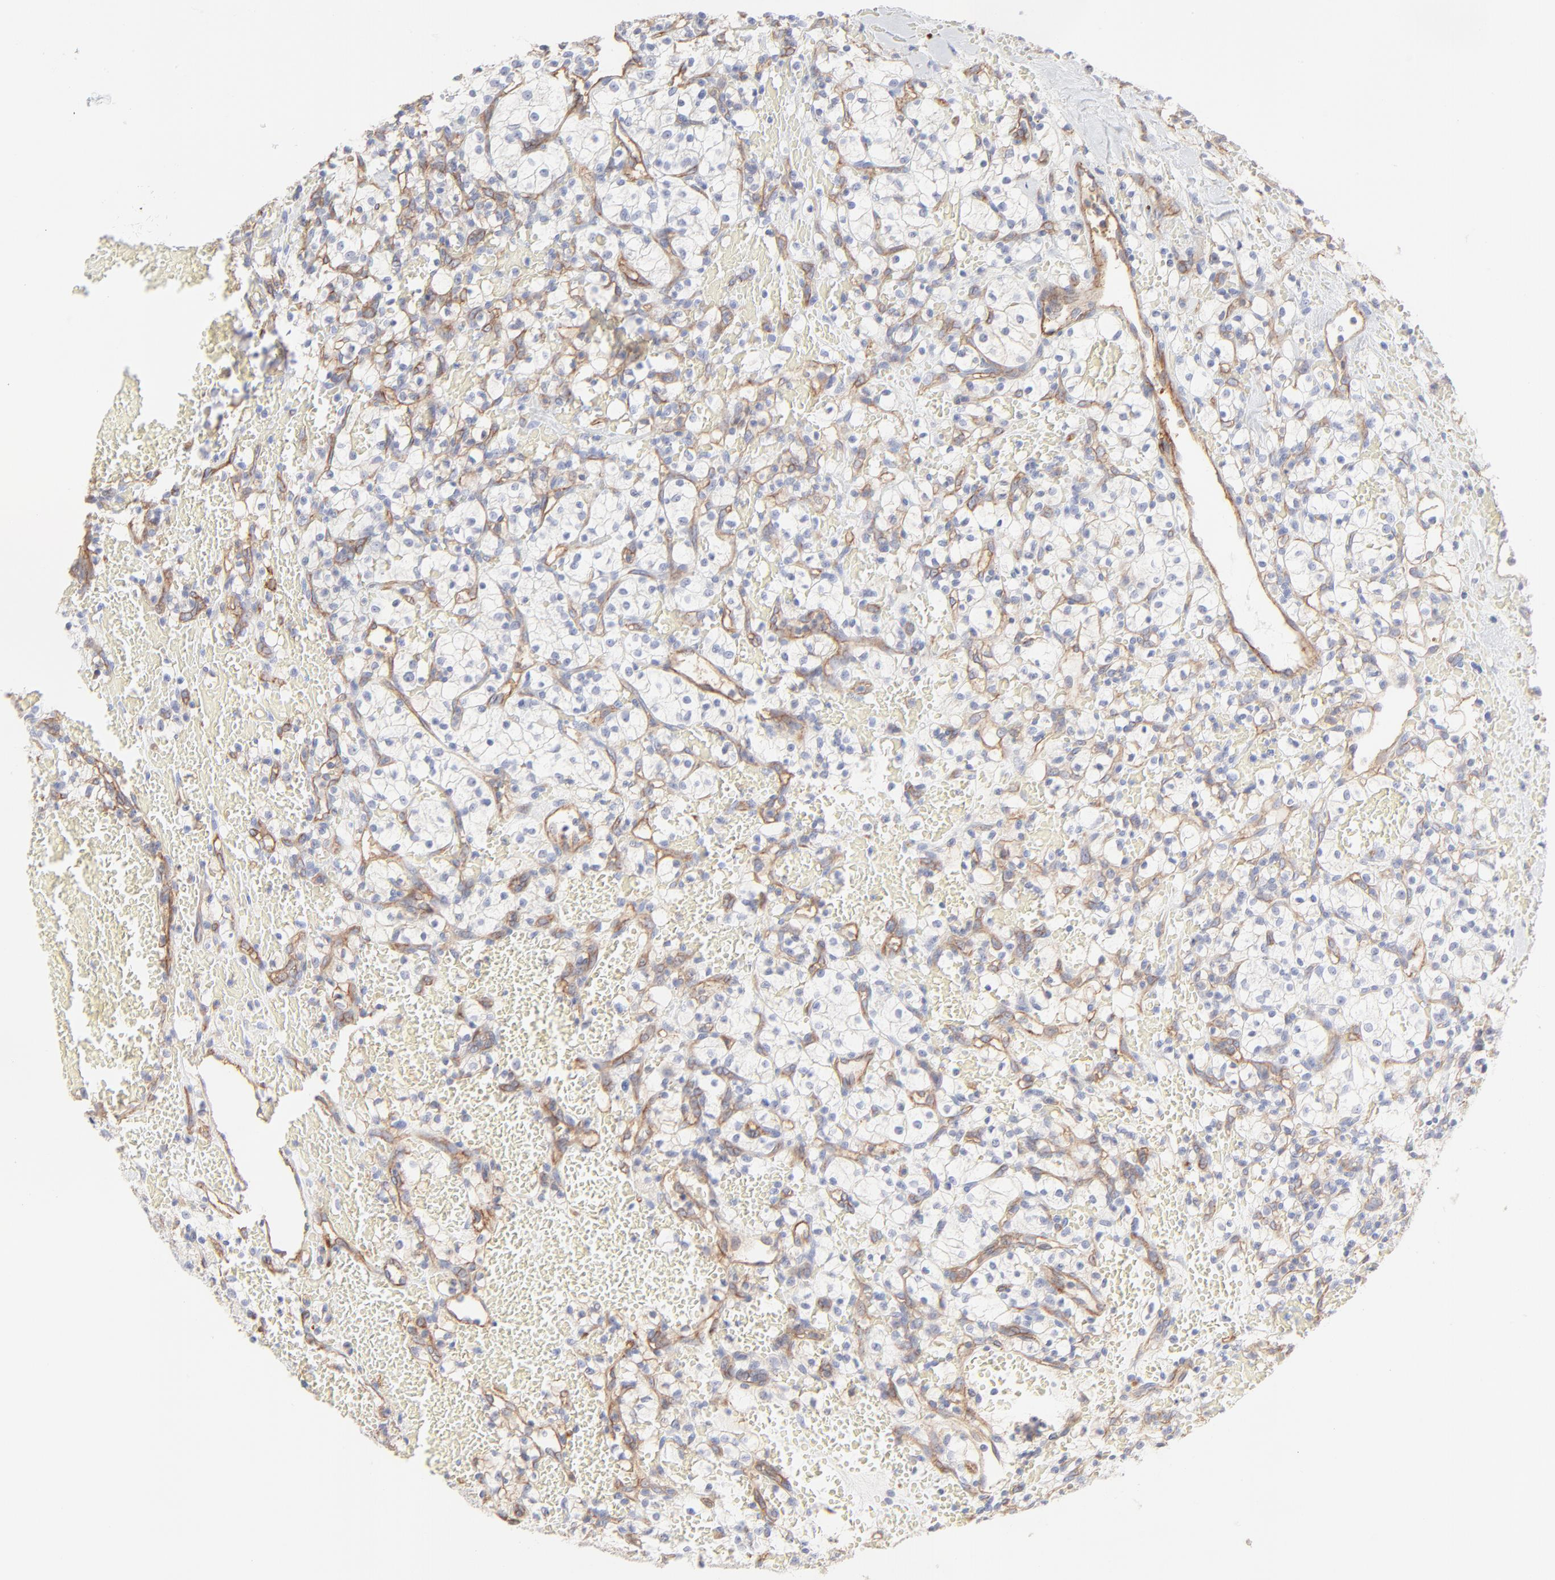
{"staining": {"intensity": "negative", "quantity": "none", "location": "none"}, "tissue": "renal cancer", "cell_type": "Tumor cells", "image_type": "cancer", "snomed": [{"axis": "morphology", "description": "Adenocarcinoma, NOS"}, {"axis": "topography", "description": "Kidney"}], "caption": "The IHC histopathology image has no significant expression in tumor cells of renal adenocarcinoma tissue. (DAB (3,3'-diaminobenzidine) immunohistochemistry (IHC), high magnification).", "gene": "ITGA5", "patient": {"sex": "female", "age": 60}}